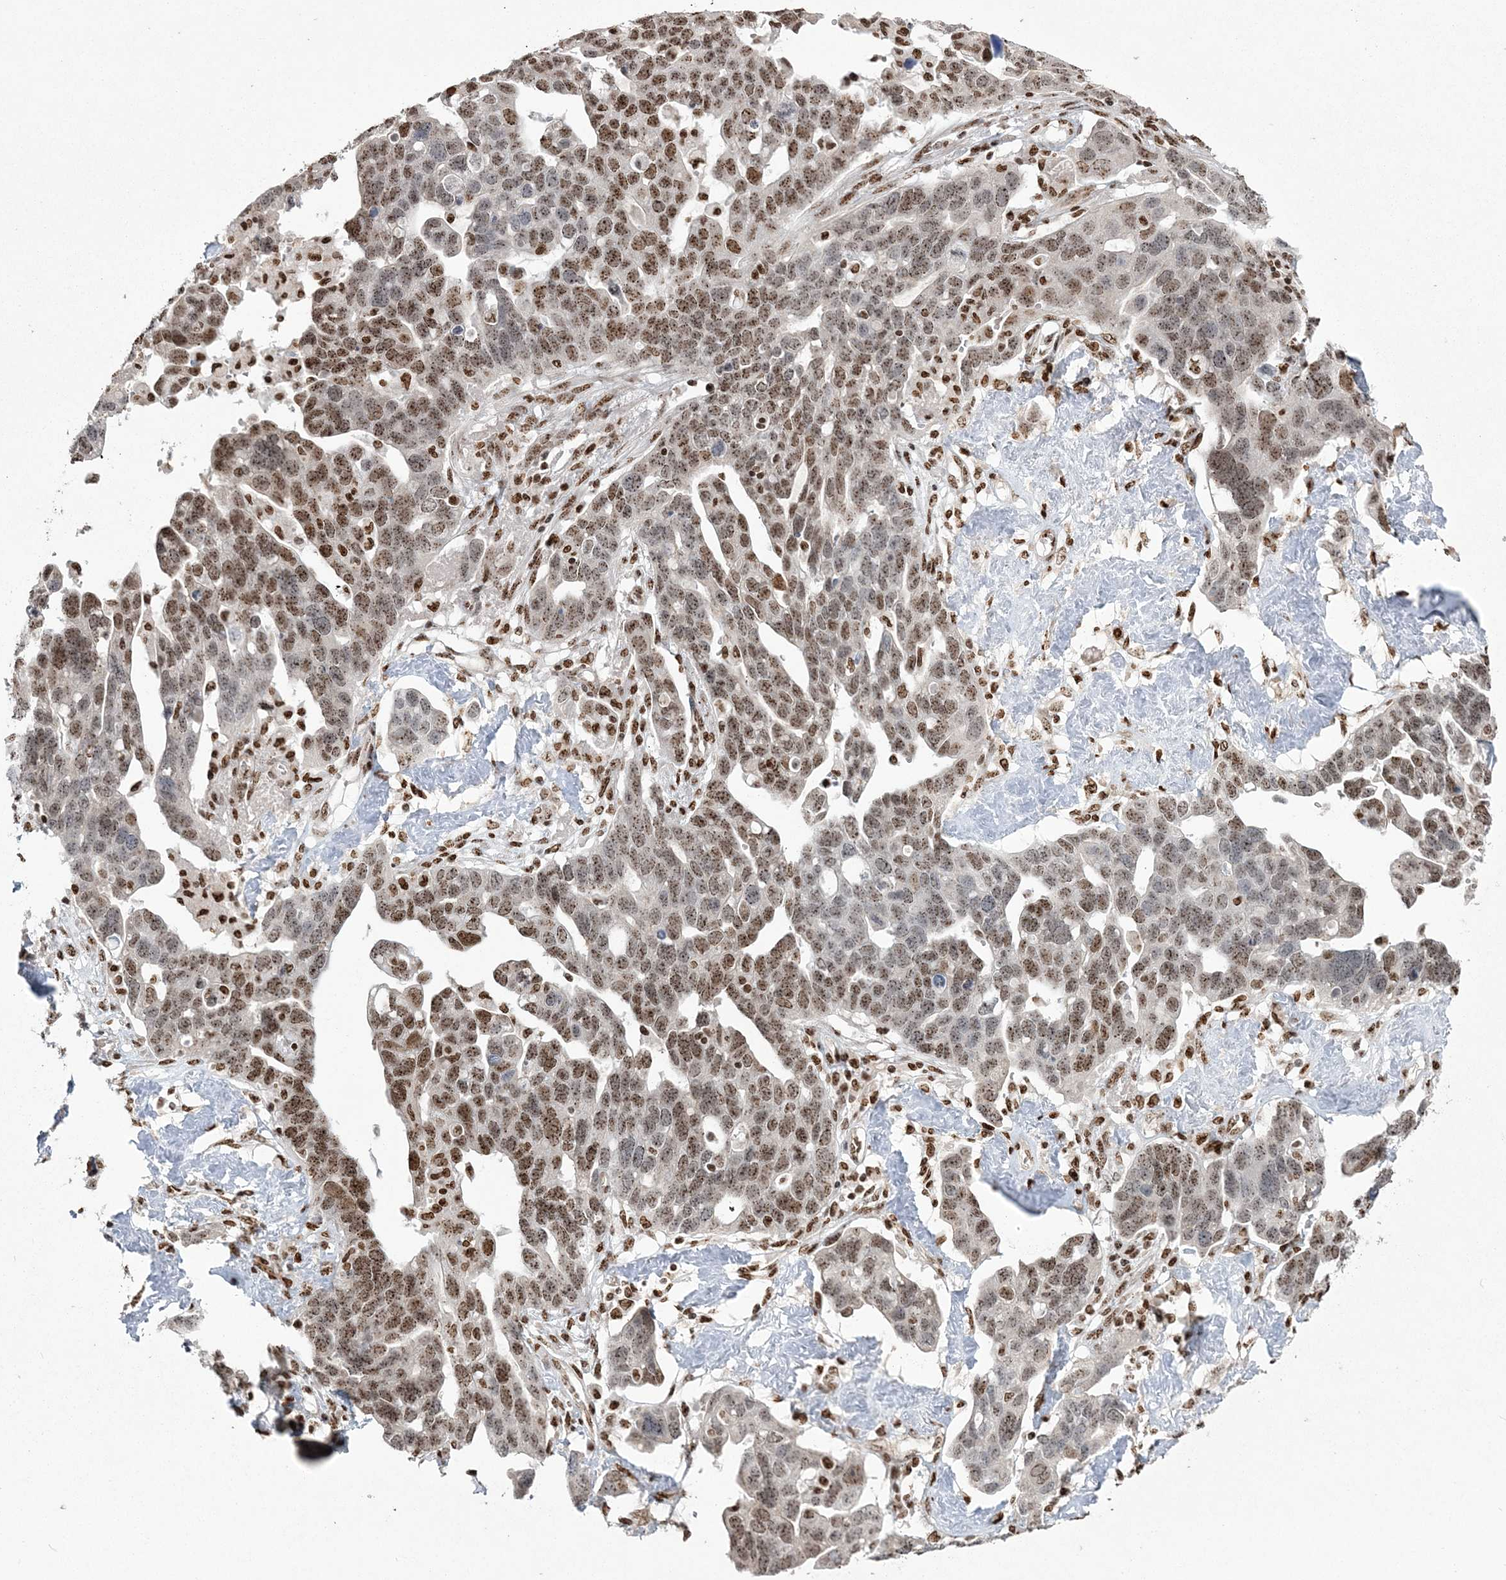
{"staining": {"intensity": "moderate", "quantity": ">75%", "location": "nuclear"}, "tissue": "ovarian cancer", "cell_type": "Tumor cells", "image_type": "cancer", "snomed": [{"axis": "morphology", "description": "Cystadenocarcinoma, serous, NOS"}, {"axis": "topography", "description": "Ovary"}], "caption": "This micrograph shows IHC staining of human ovarian cancer, with medium moderate nuclear positivity in approximately >75% of tumor cells.", "gene": "RBM17", "patient": {"sex": "female", "age": 54}}